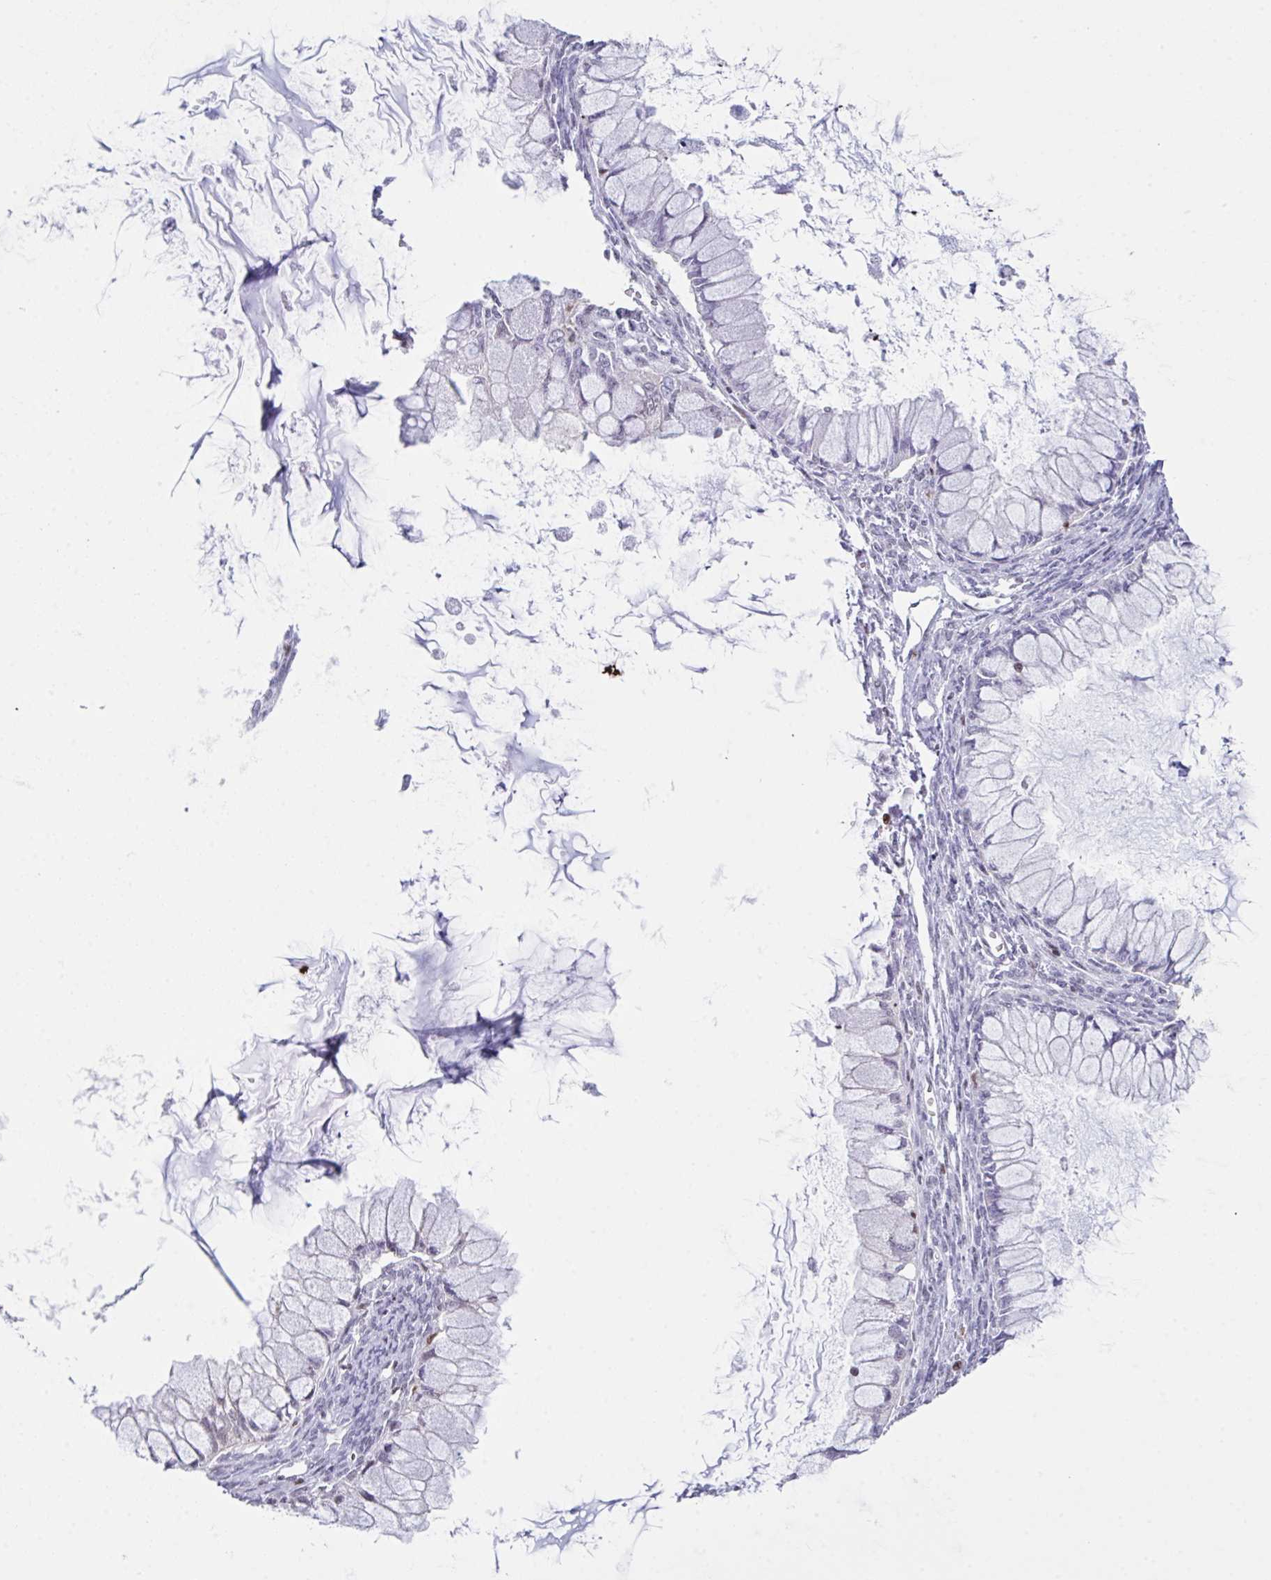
{"staining": {"intensity": "negative", "quantity": "none", "location": "none"}, "tissue": "ovarian cancer", "cell_type": "Tumor cells", "image_type": "cancer", "snomed": [{"axis": "morphology", "description": "Cystadenocarcinoma, mucinous, NOS"}, {"axis": "topography", "description": "Ovary"}], "caption": "There is no significant staining in tumor cells of ovarian mucinous cystadenocarcinoma.", "gene": "BTBD10", "patient": {"sex": "female", "age": 34}}